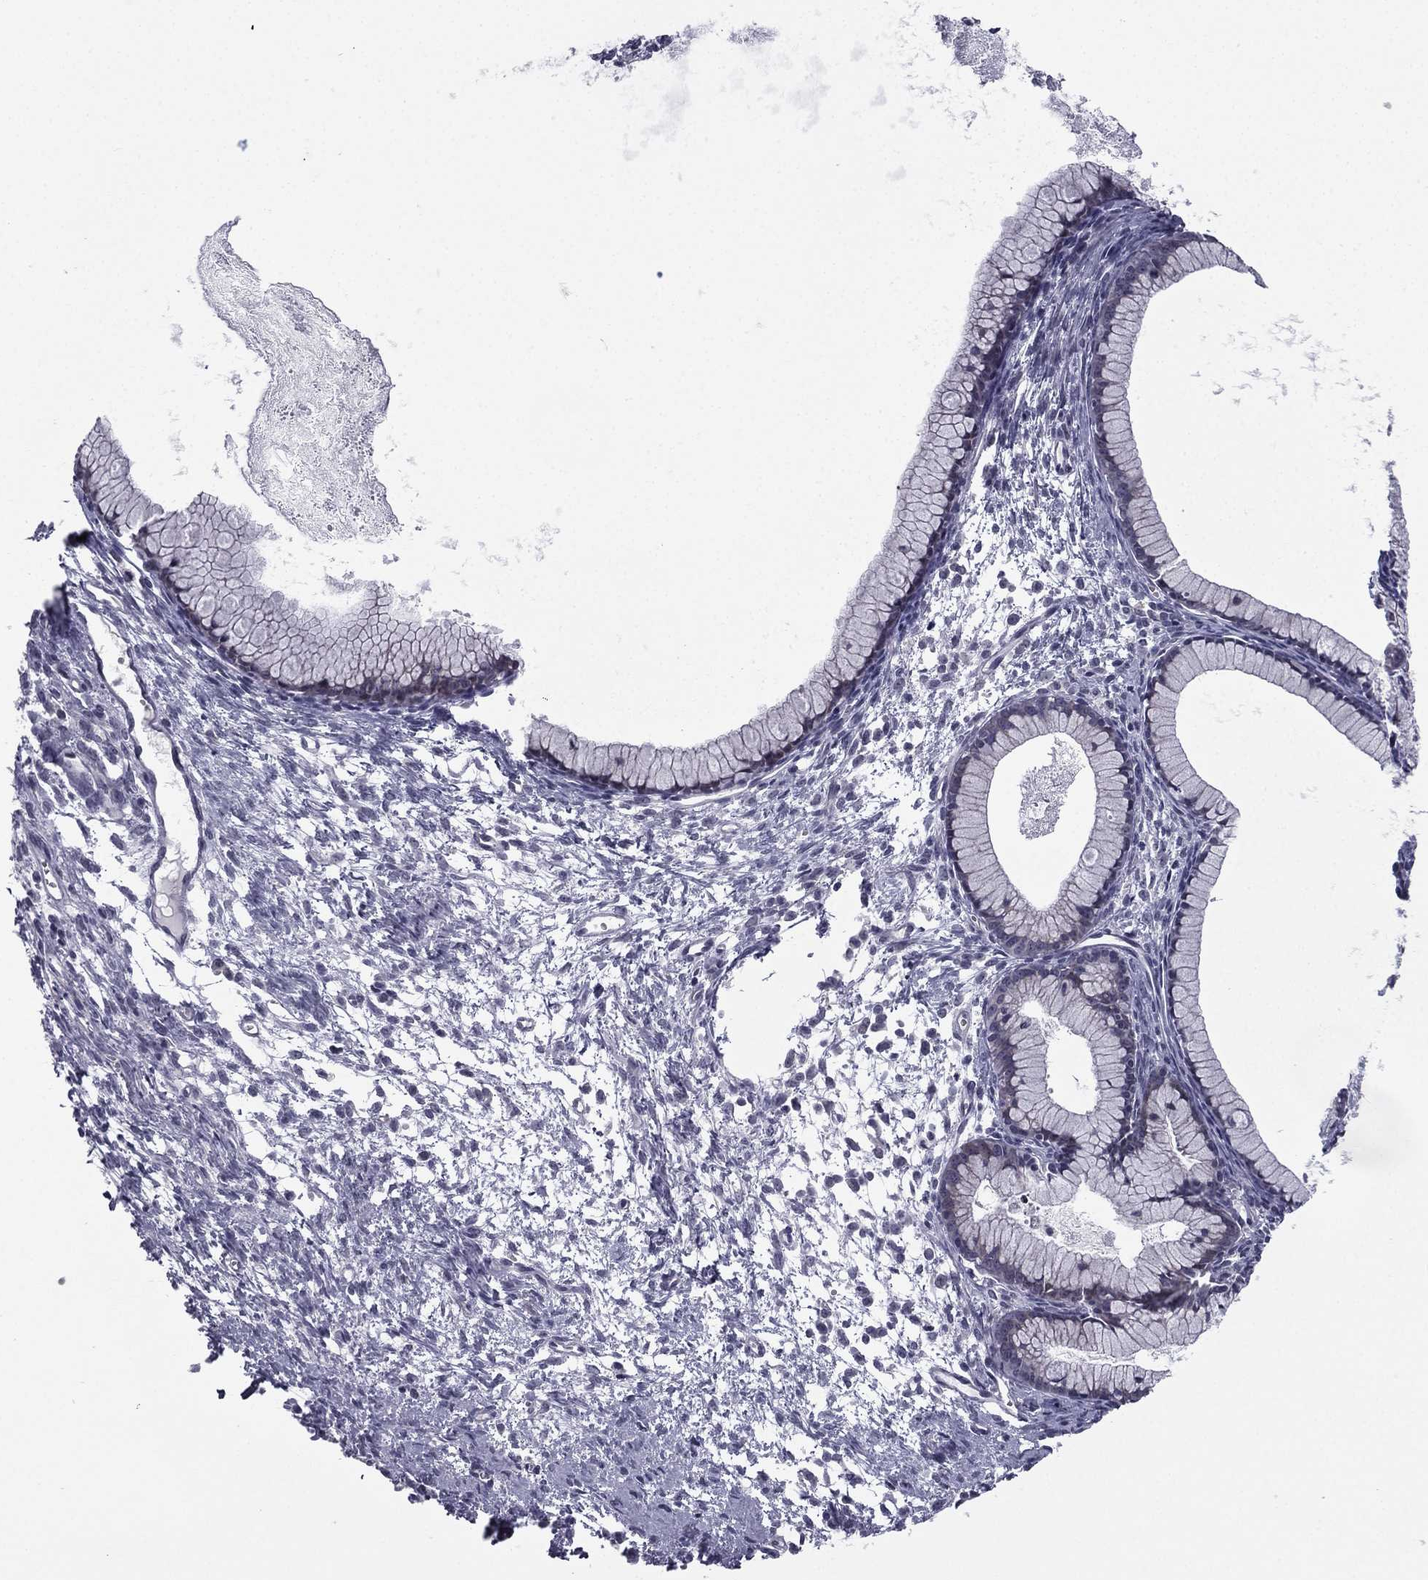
{"staining": {"intensity": "negative", "quantity": "none", "location": "none"}, "tissue": "ovarian cancer", "cell_type": "Tumor cells", "image_type": "cancer", "snomed": [{"axis": "morphology", "description": "Cystadenocarcinoma, mucinous, NOS"}, {"axis": "topography", "description": "Ovary"}], "caption": "A photomicrograph of ovarian cancer stained for a protein reveals no brown staining in tumor cells.", "gene": "ACTRT2", "patient": {"sex": "female", "age": 41}}